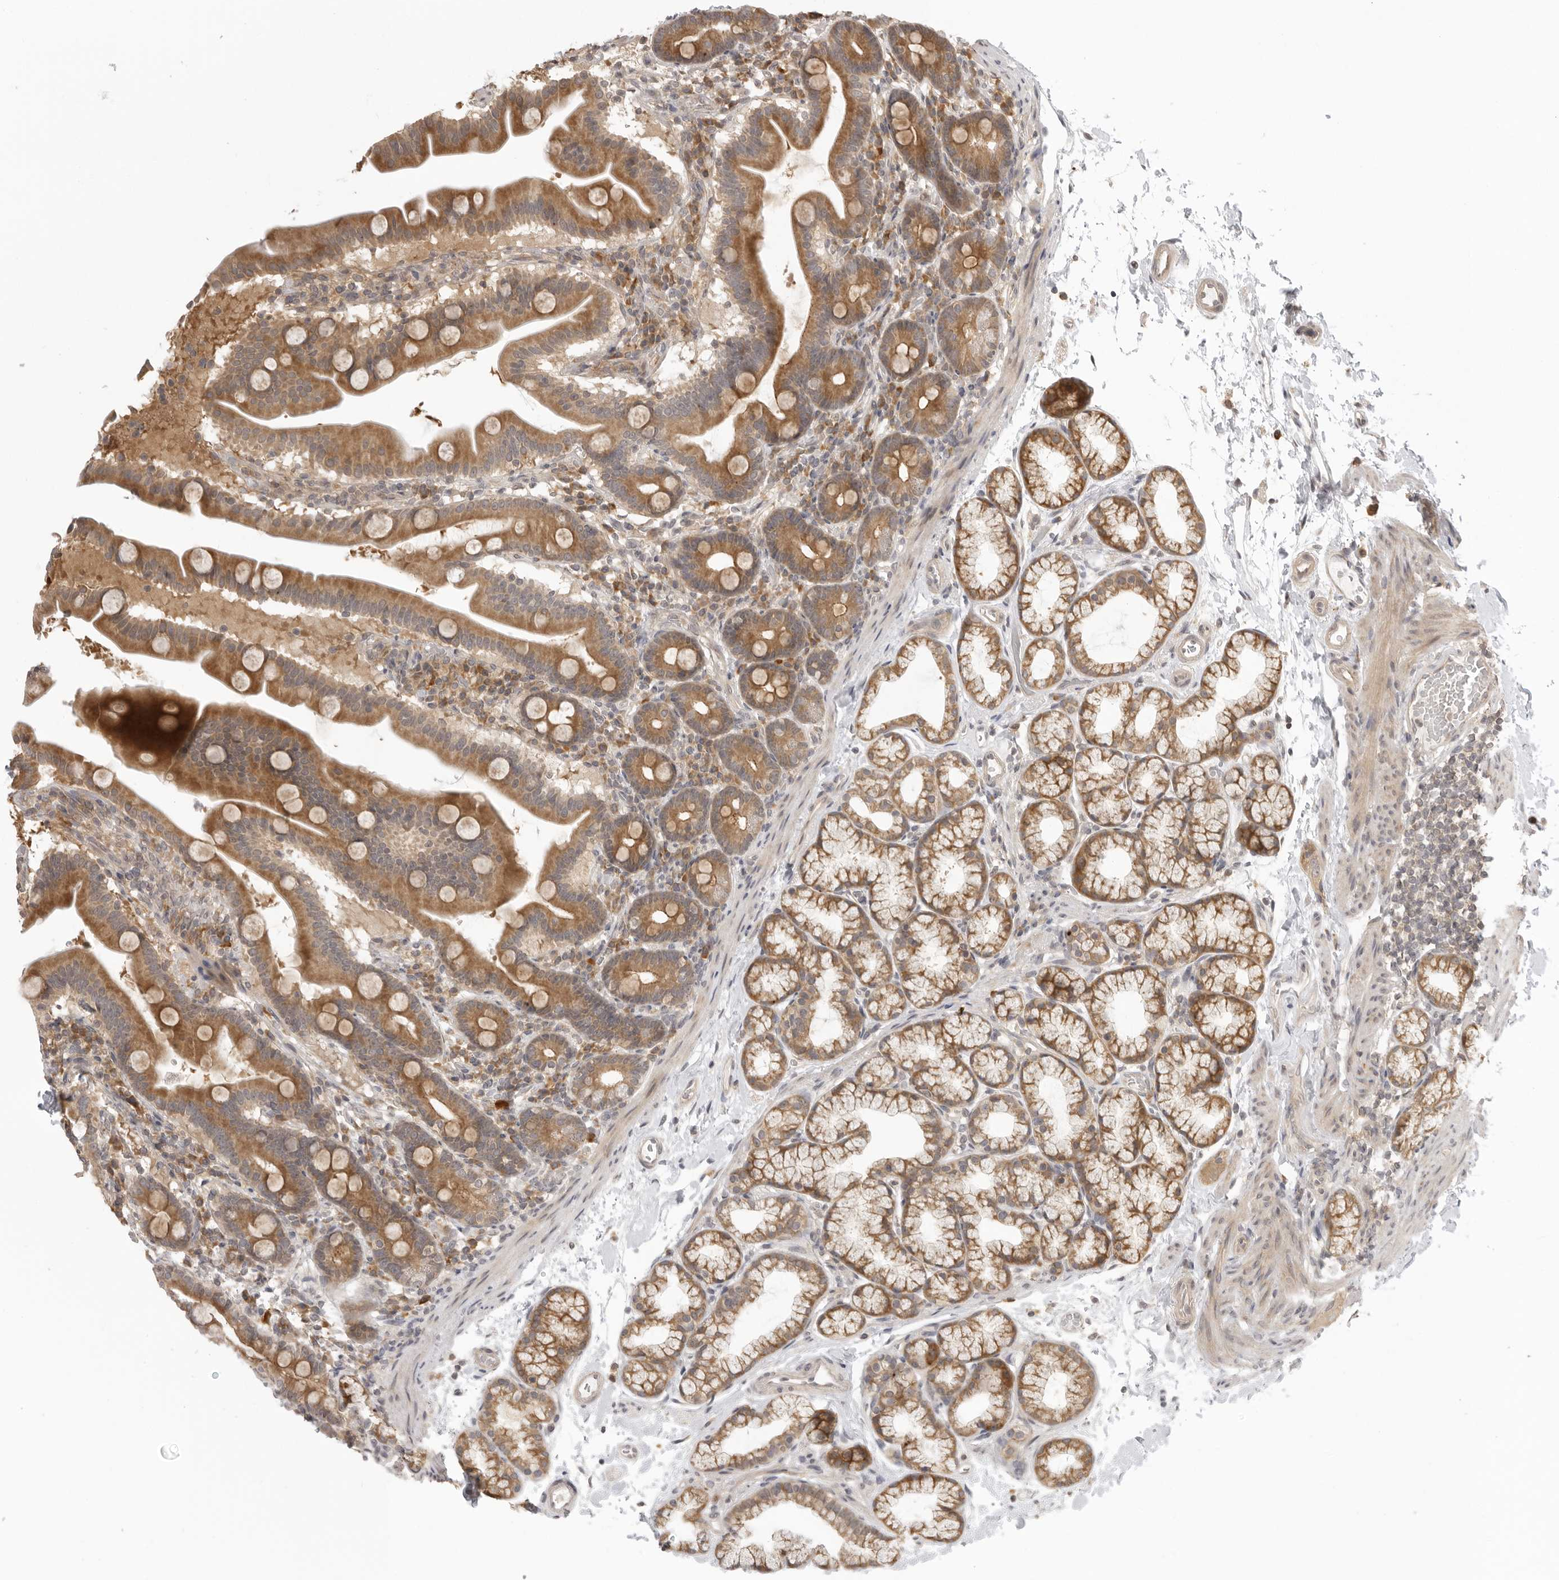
{"staining": {"intensity": "moderate", "quantity": ">75%", "location": "cytoplasmic/membranous"}, "tissue": "duodenum", "cell_type": "Glandular cells", "image_type": "normal", "snomed": [{"axis": "morphology", "description": "Normal tissue, NOS"}, {"axis": "topography", "description": "Duodenum"}], "caption": "IHC of unremarkable human duodenum exhibits medium levels of moderate cytoplasmic/membranous positivity in about >75% of glandular cells. The staining is performed using DAB brown chromogen to label protein expression. The nuclei are counter-stained blue using hematoxylin.", "gene": "PRRC2A", "patient": {"sex": "male", "age": 54}}